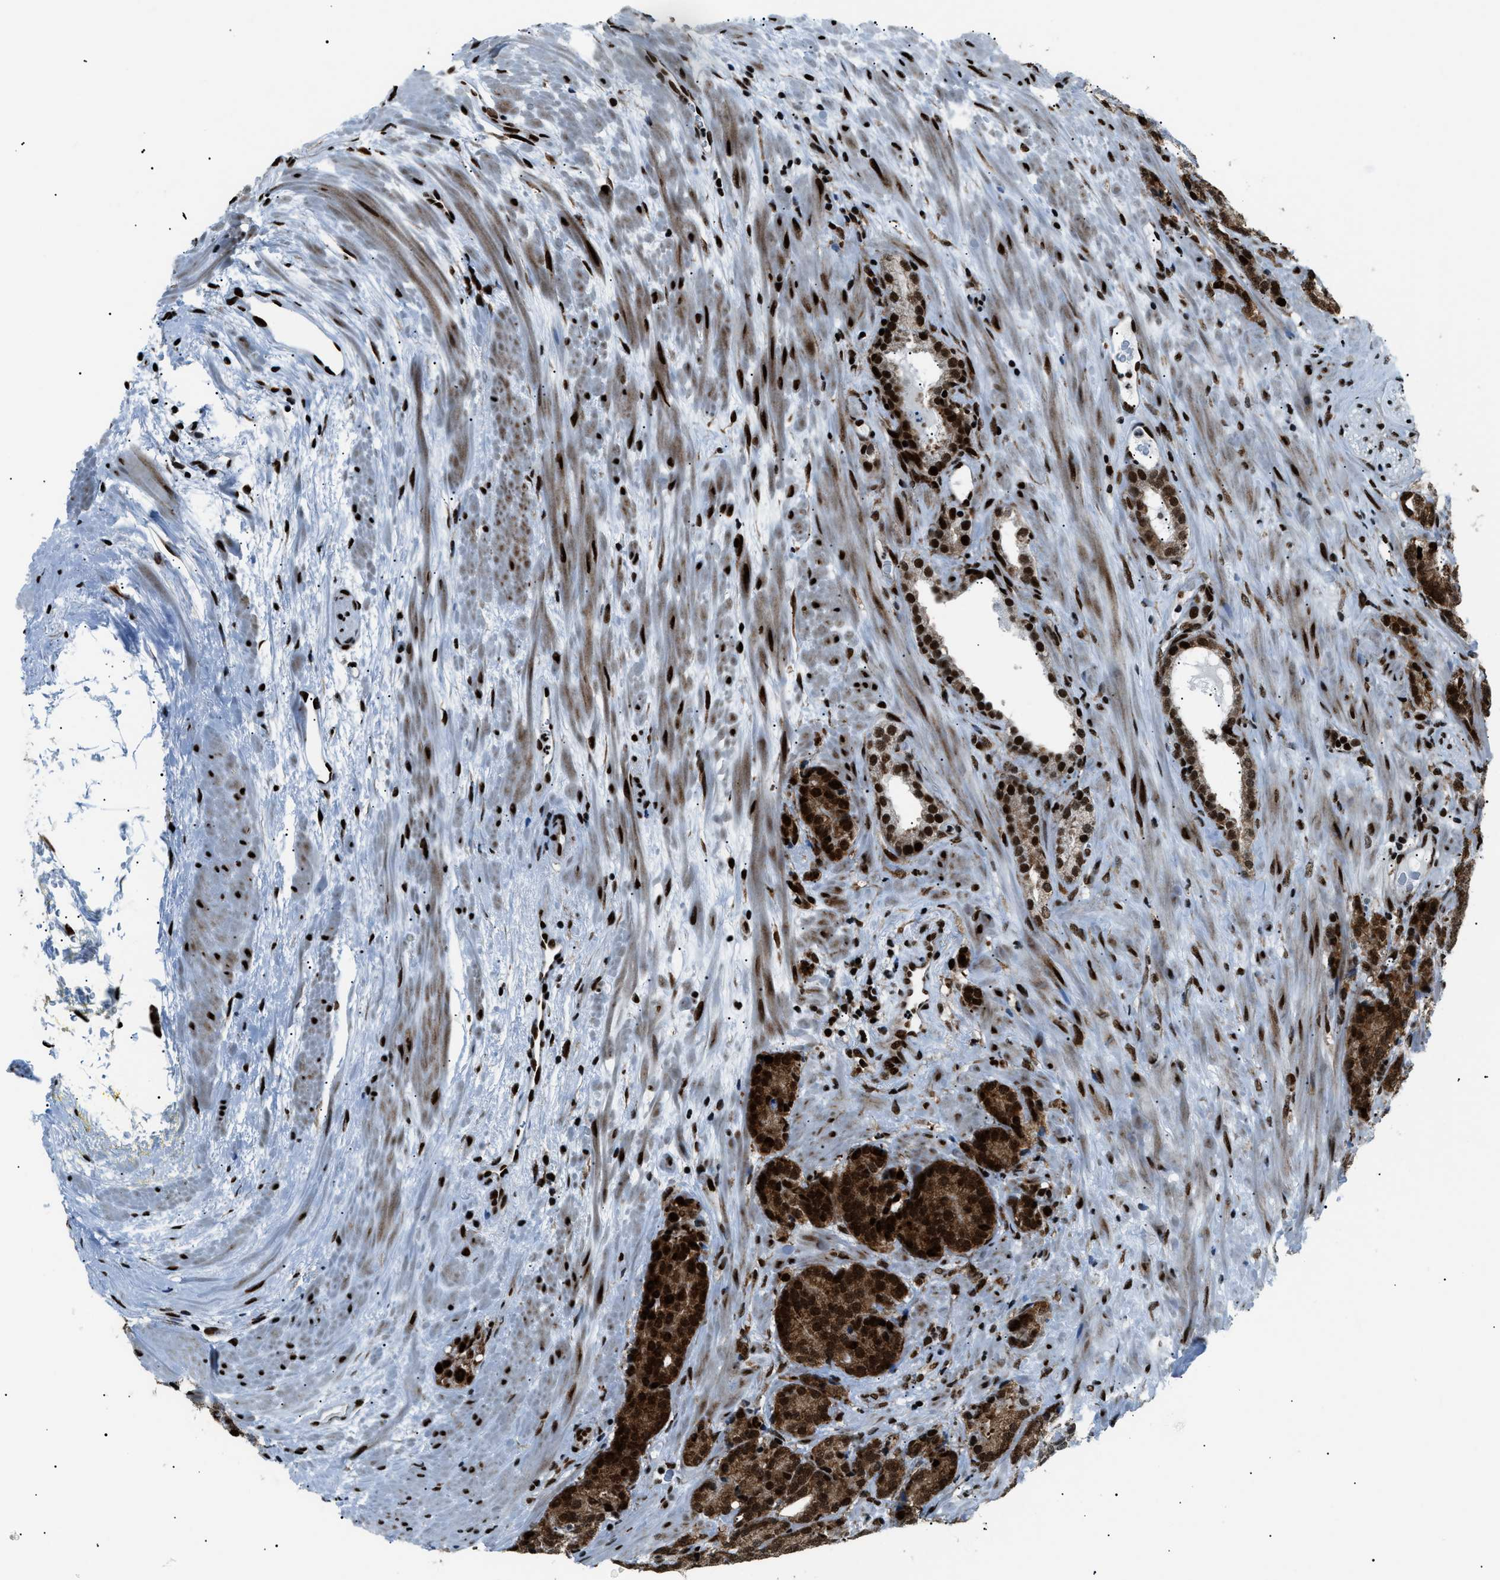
{"staining": {"intensity": "strong", "quantity": ">75%", "location": "cytoplasmic/membranous,nuclear"}, "tissue": "prostate cancer", "cell_type": "Tumor cells", "image_type": "cancer", "snomed": [{"axis": "morphology", "description": "Adenocarcinoma, High grade"}, {"axis": "topography", "description": "Prostate"}], "caption": "Immunohistochemistry staining of prostate high-grade adenocarcinoma, which reveals high levels of strong cytoplasmic/membranous and nuclear expression in about >75% of tumor cells indicating strong cytoplasmic/membranous and nuclear protein expression. The staining was performed using DAB (3,3'-diaminobenzidine) (brown) for protein detection and nuclei were counterstained in hematoxylin (blue).", "gene": "HNRNPK", "patient": {"sex": "male", "age": 61}}